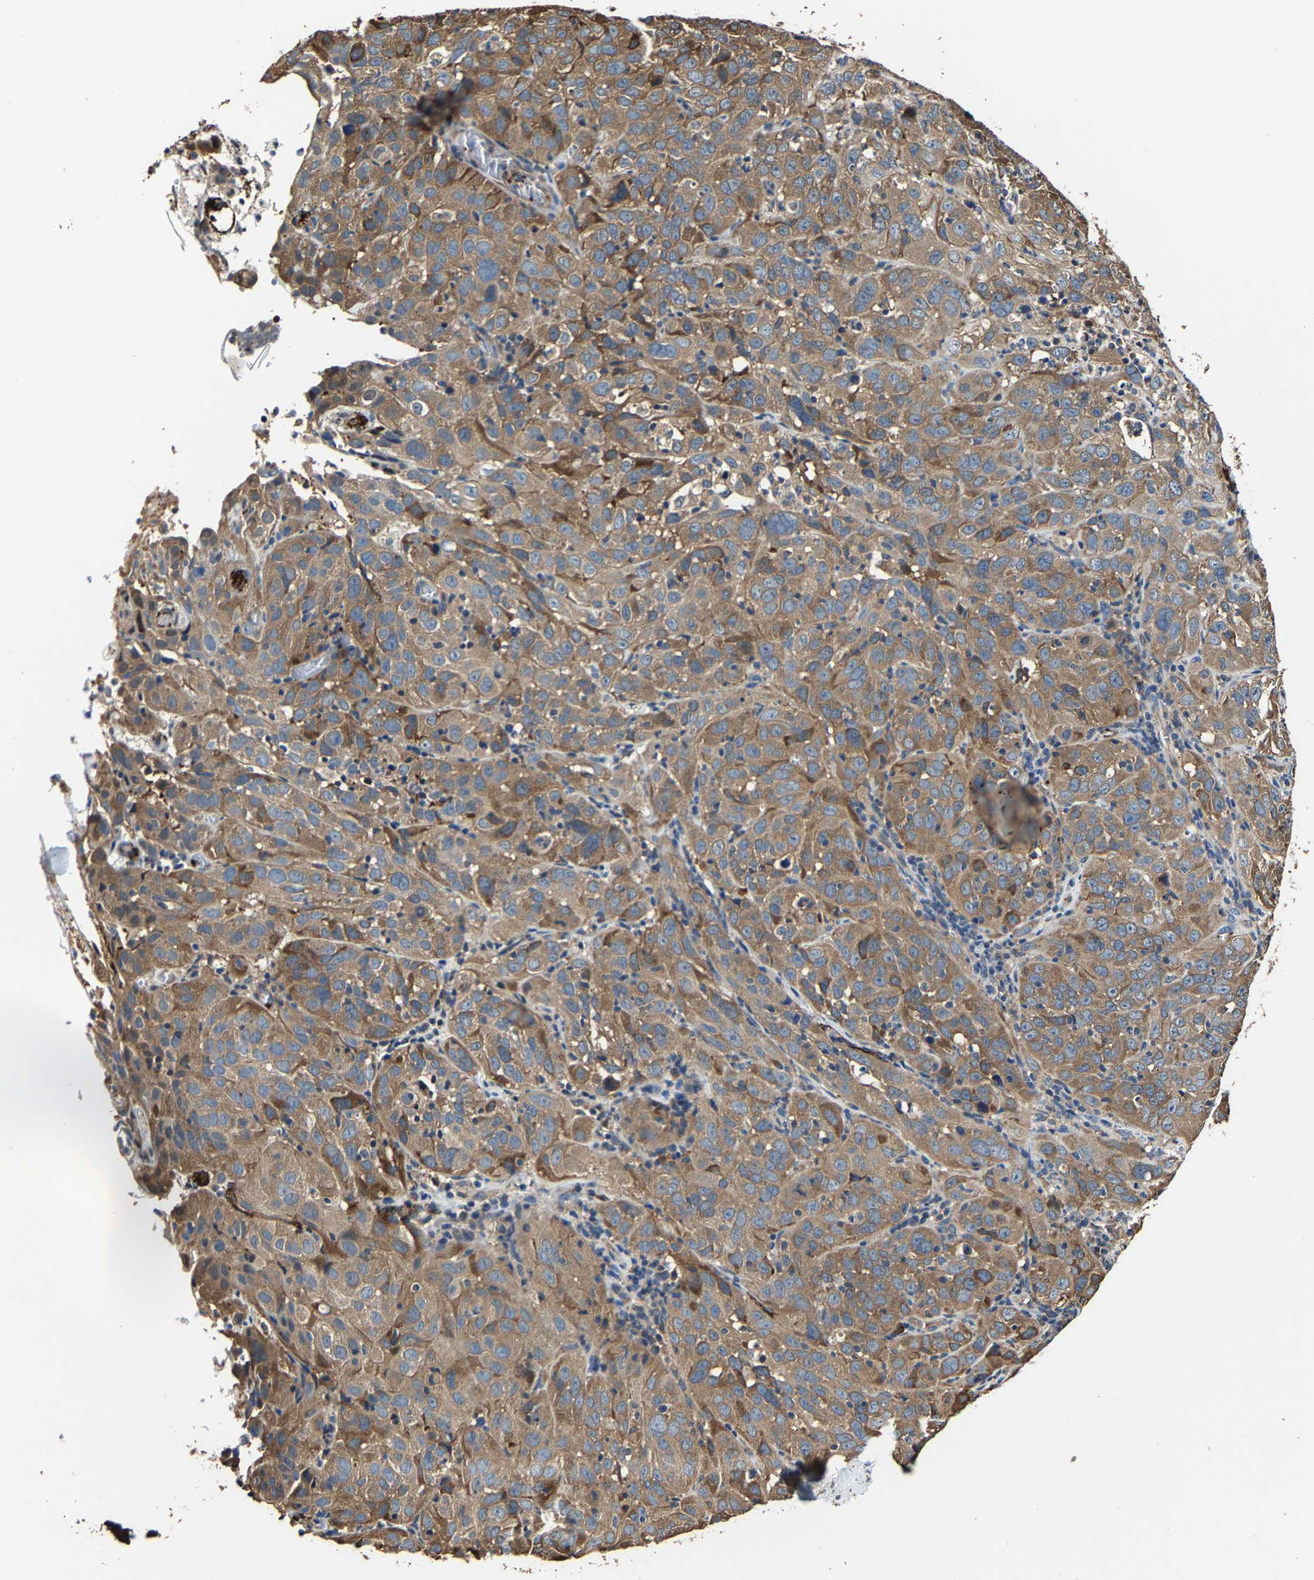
{"staining": {"intensity": "moderate", "quantity": ">75%", "location": "cytoplasmic/membranous"}, "tissue": "cervical cancer", "cell_type": "Tumor cells", "image_type": "cancer", "snomed": [{"axis": "morphology", "description": "Squamous cell carcinoma, NOS"}, {"axis": "topography", "description": "Cervix"}], "caption": "Tumor cells reveal medium levels of moderate cytoplasmic/membranous expression in approximately >75% of cells in cervical cancer.", "gene": "GFRA3", "patient": {"sex": "female", "age": 32}}